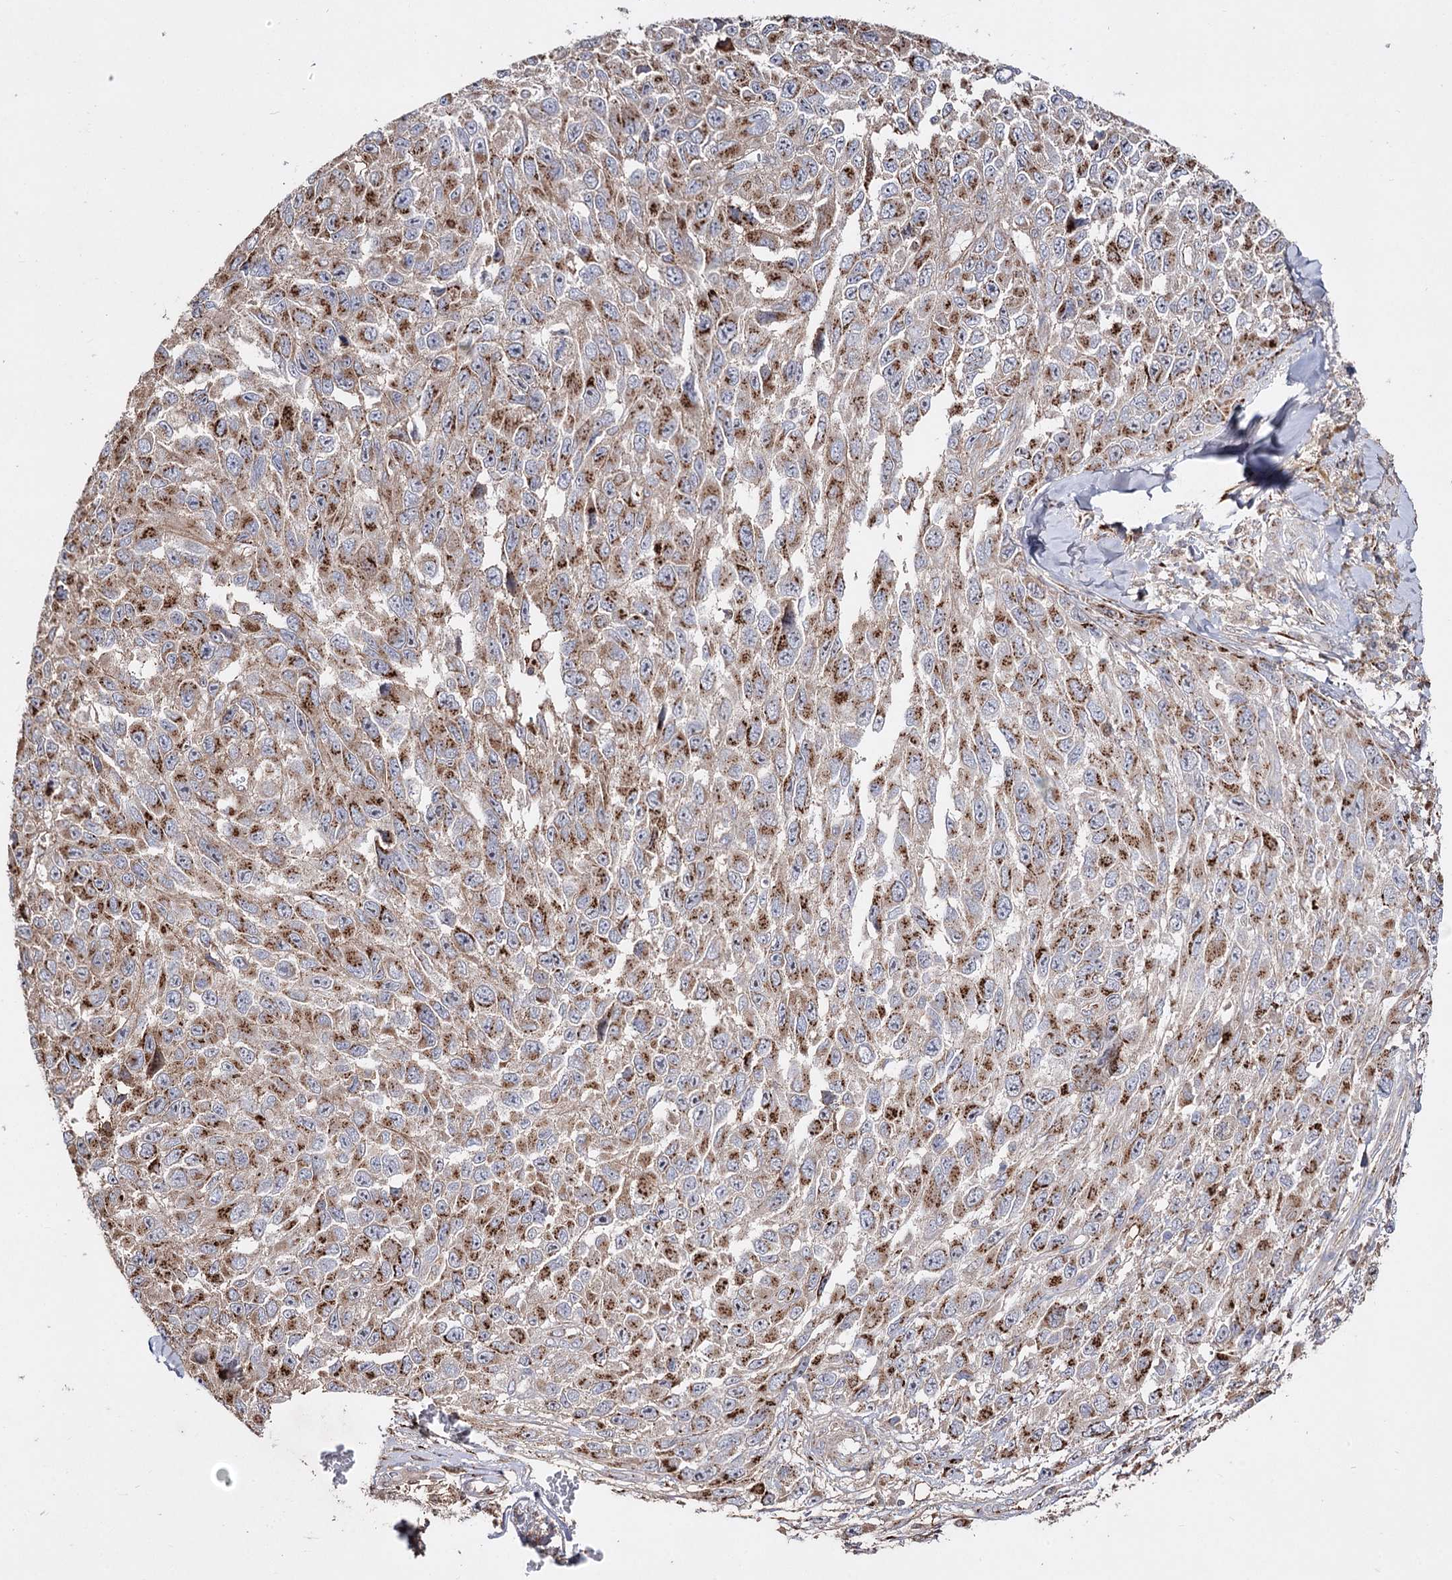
{"staining": {"intensity": "strong", "quantity": "25%-75%", "location": "cytoplasmic/membranous"}, "tissue": "melanoma", "cell_type": "Tumor cells", "image_type": "cancer", "snomed": [{"axis": "morphology", "description": "Normal tissue, NOS"}, {"axis": "morphology", "description": "Malignant melanoma, NOS"}, {"axis": "topography", "description": "Skin"}], "caption": "An IHC photomicrograph of neoplastic tissue is shown. Protein staining in brown highlights strong cytoplasmic/membranous positivity in malignant melanoma within tumor cells.", "gene": "ARHGAP20", "patient": {"sex": "female", "age": 96}}